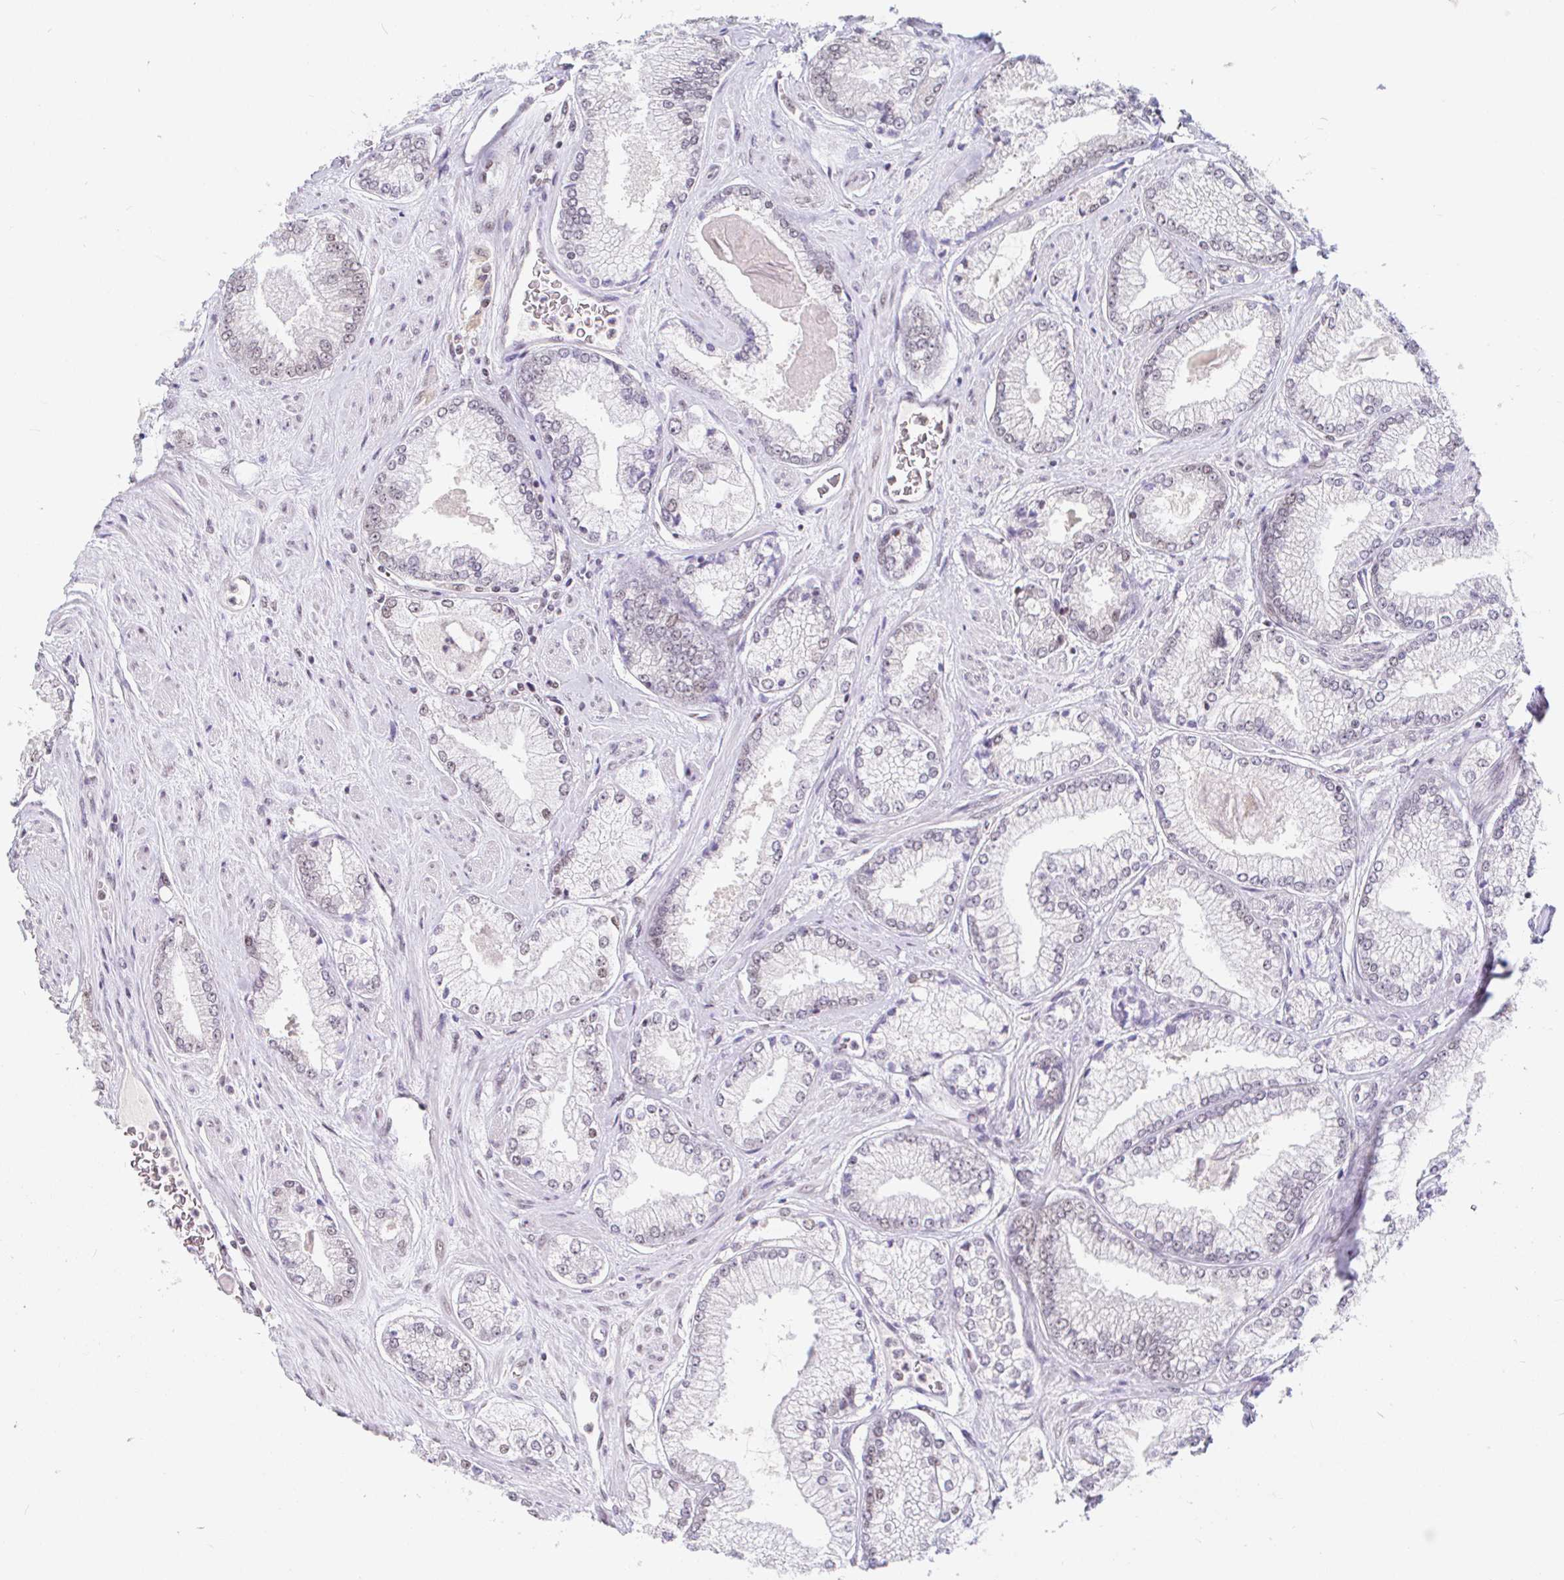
{"staining": {"intensity": "negative", "quantity": "none", "location": "none"}, "tissue": "prostate cancer", "cell_type": "Tumor cells", "image_type": "cancer", "snomed": [{"axis": "morphology", "description": "Adenocarcinoma, Low grade"}, {"axis": "topography", "description": "Prostate"}], "caption": "IHC of prostate cancer (low-grade adenocarcinoma) shows no positivity in tumor cells.", "gene": "RBMX", "patient": {"sex": "male", "age": 67}}